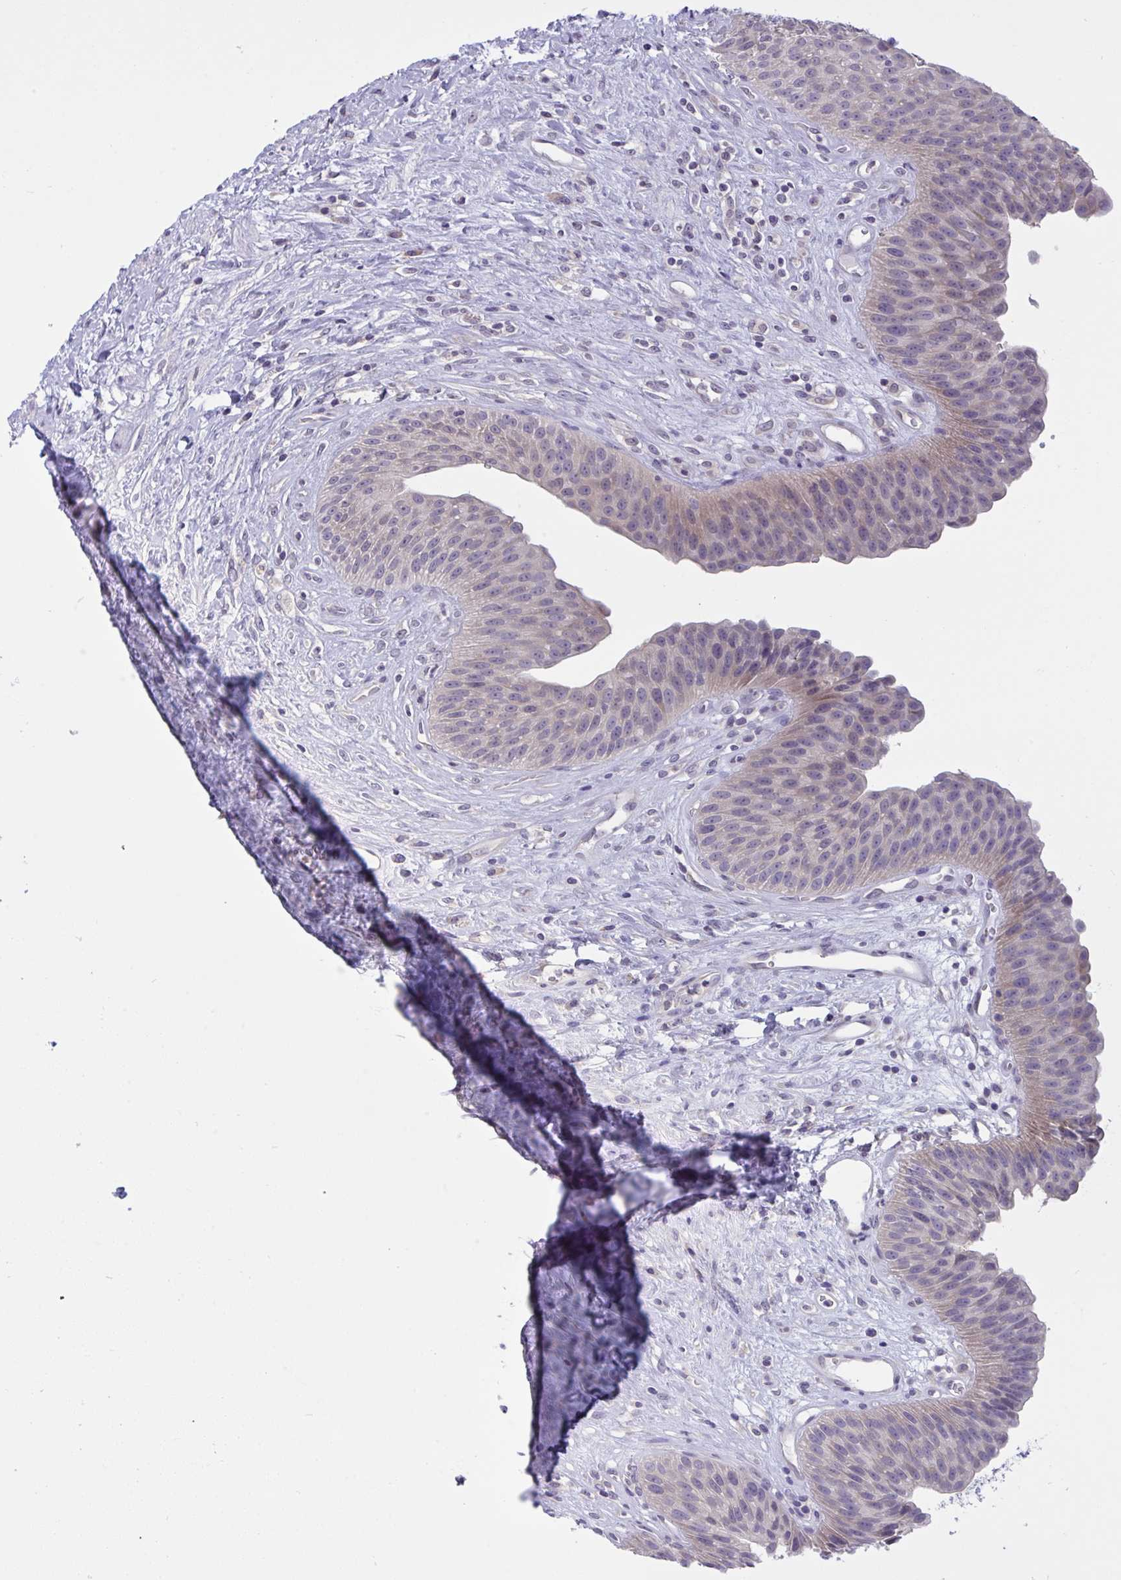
{"staining": {"intensity": "weak", "quantity": "25%-75%", "location": "cytoplasmic/membranous"}, "tissue": "urinary bladder", "cell_type": "Urothelial cells", "image_type": "normal", "snomed": [{"axis": "morphology", "description": "Normal tissue, NOS"}, {"axis": "topography", "description": "Urinary bladder"}], "caption": "Immunohistochemical staining of benign human urinary bladder demonstrates 25%-75% levels of weak cytoplasmic/membranous protein expression in about 25%-75% of urothelial cells. The protein is stained brown, and the nuclei are stained in blue (DAB IHC with brightfield microscopy, high magnification).", "gene": "TMEM41A", "patient": {"sex": "female", "age": 56}}